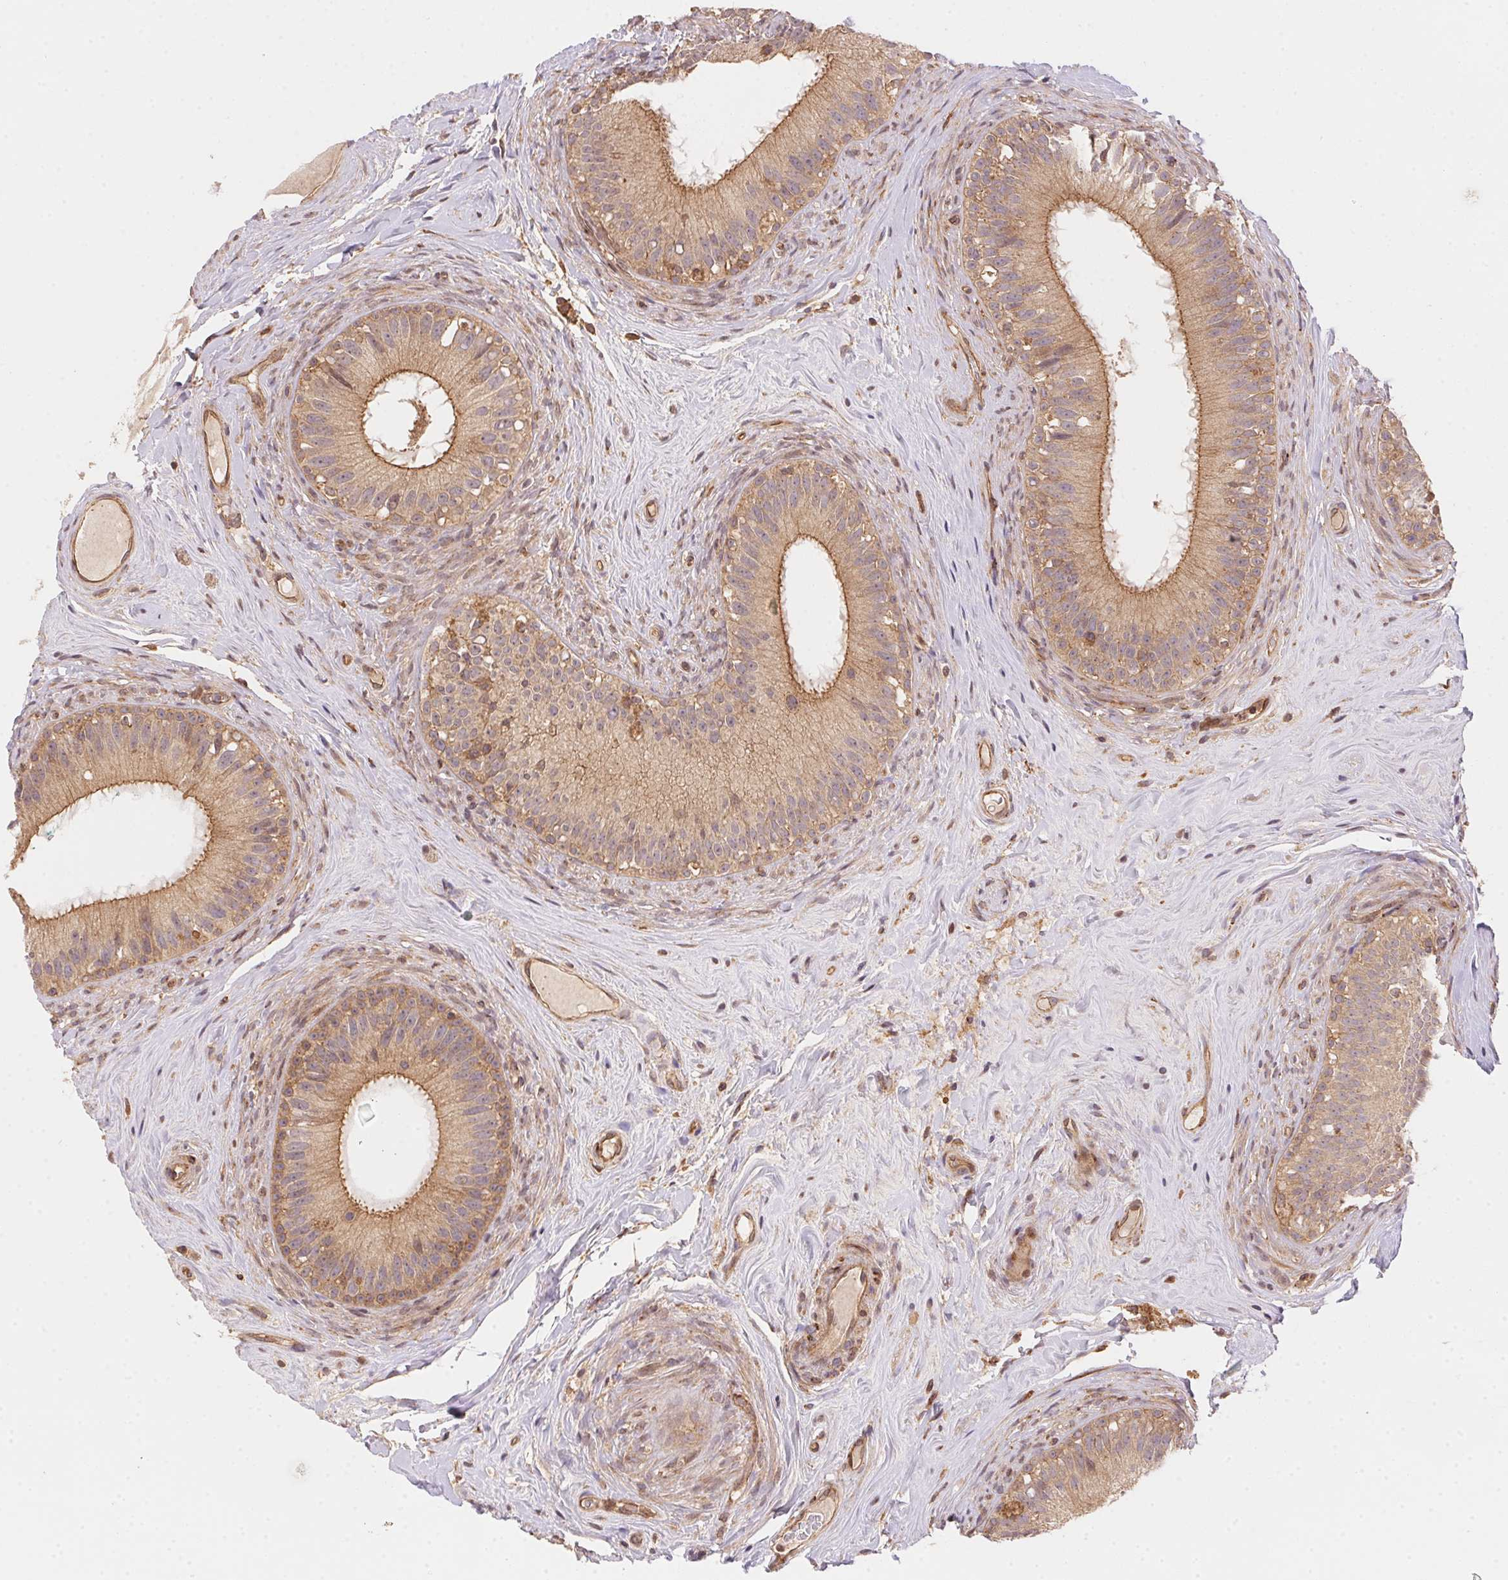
{"staining": {"intensity": "weak", "quantity": ">75%", "location": "cytoplasmic/membranous"}, "tissue": "epididymis", "cell_type": "Glandular cells", "image_type": "normal", "snomed": [{"axis": "morphology", "description": "Normal tissue, NOS"}, {"axis": "topography", "description": "Epididymis"}], "caption": "Immunohistochemical staining of benign human epididymis exhibits low levels of weak cytoplasmic/membranous expression in about >75% of glandular cells. The staining was performed using DAB (3,3'-diaminobenzidine), with brown indicating positive protein expression. Nuclei are stained blue with hematoxylin.", "gene": "MEX3D", "patient": {"sex": "male", "age": 59}}